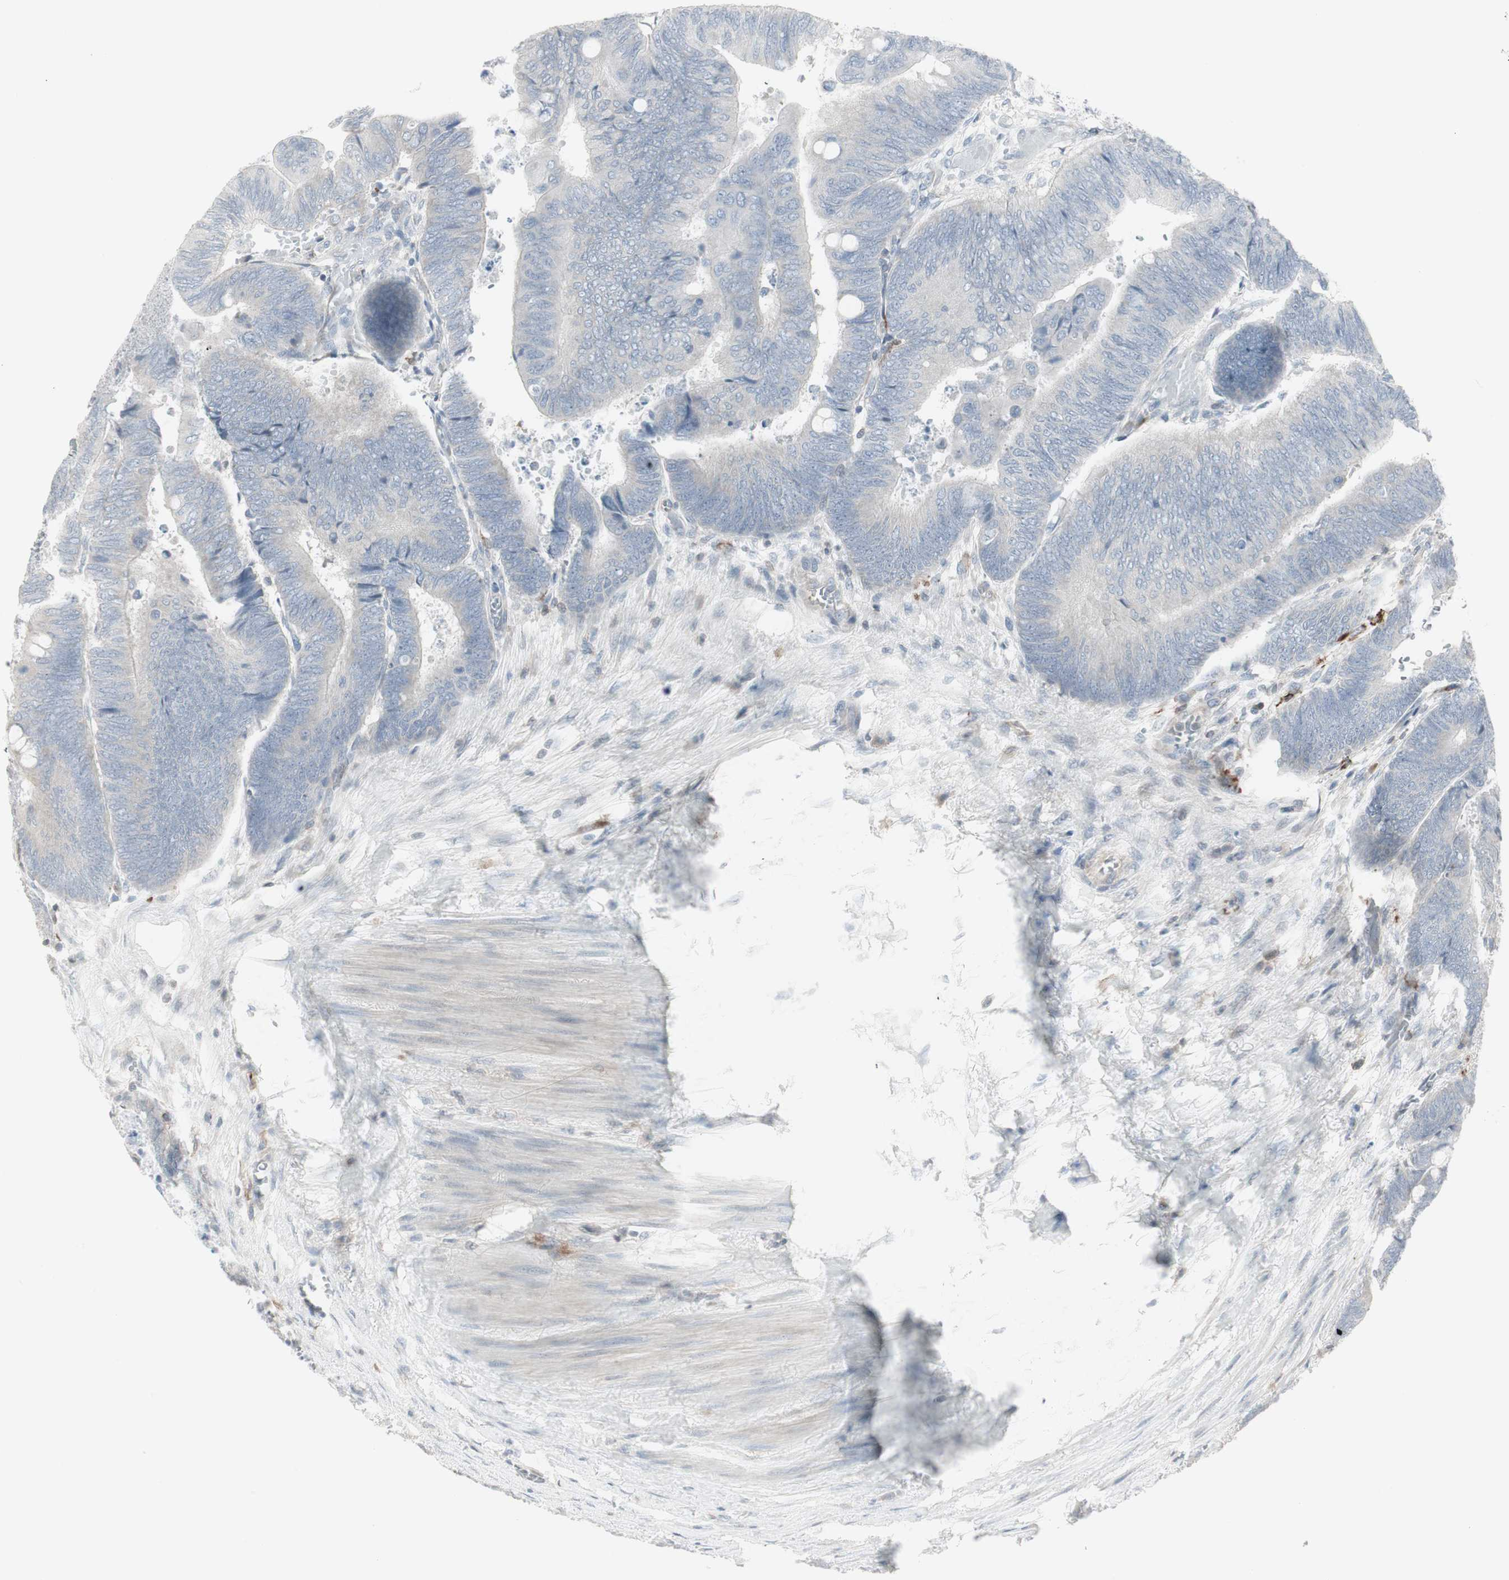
{"staining": {"intensity": "negative", "quantity": "none", "location": "none"}, "tissue": "colorectal cancer", "cell_type": "Tumor cells", "image_type": "cancer", "snomed": [{"axis": "morphology", "description": "Normal tissue, NOS"}, {"axis": "morphology", "description": "Adenocarcinoma, NOS"}, {"axis": "topography", "description": "Rectum"}, {"axis": "topography", "description": "Peripheral nerve tissue"}], "caption": "Immunohistochemistry (IHC) image of colorectal cancer stained for a protein (brown), which exhibits no staining in tumor cells.", "gene": "MAP4K4", "patient": {"sex": "male", "age": 92}}